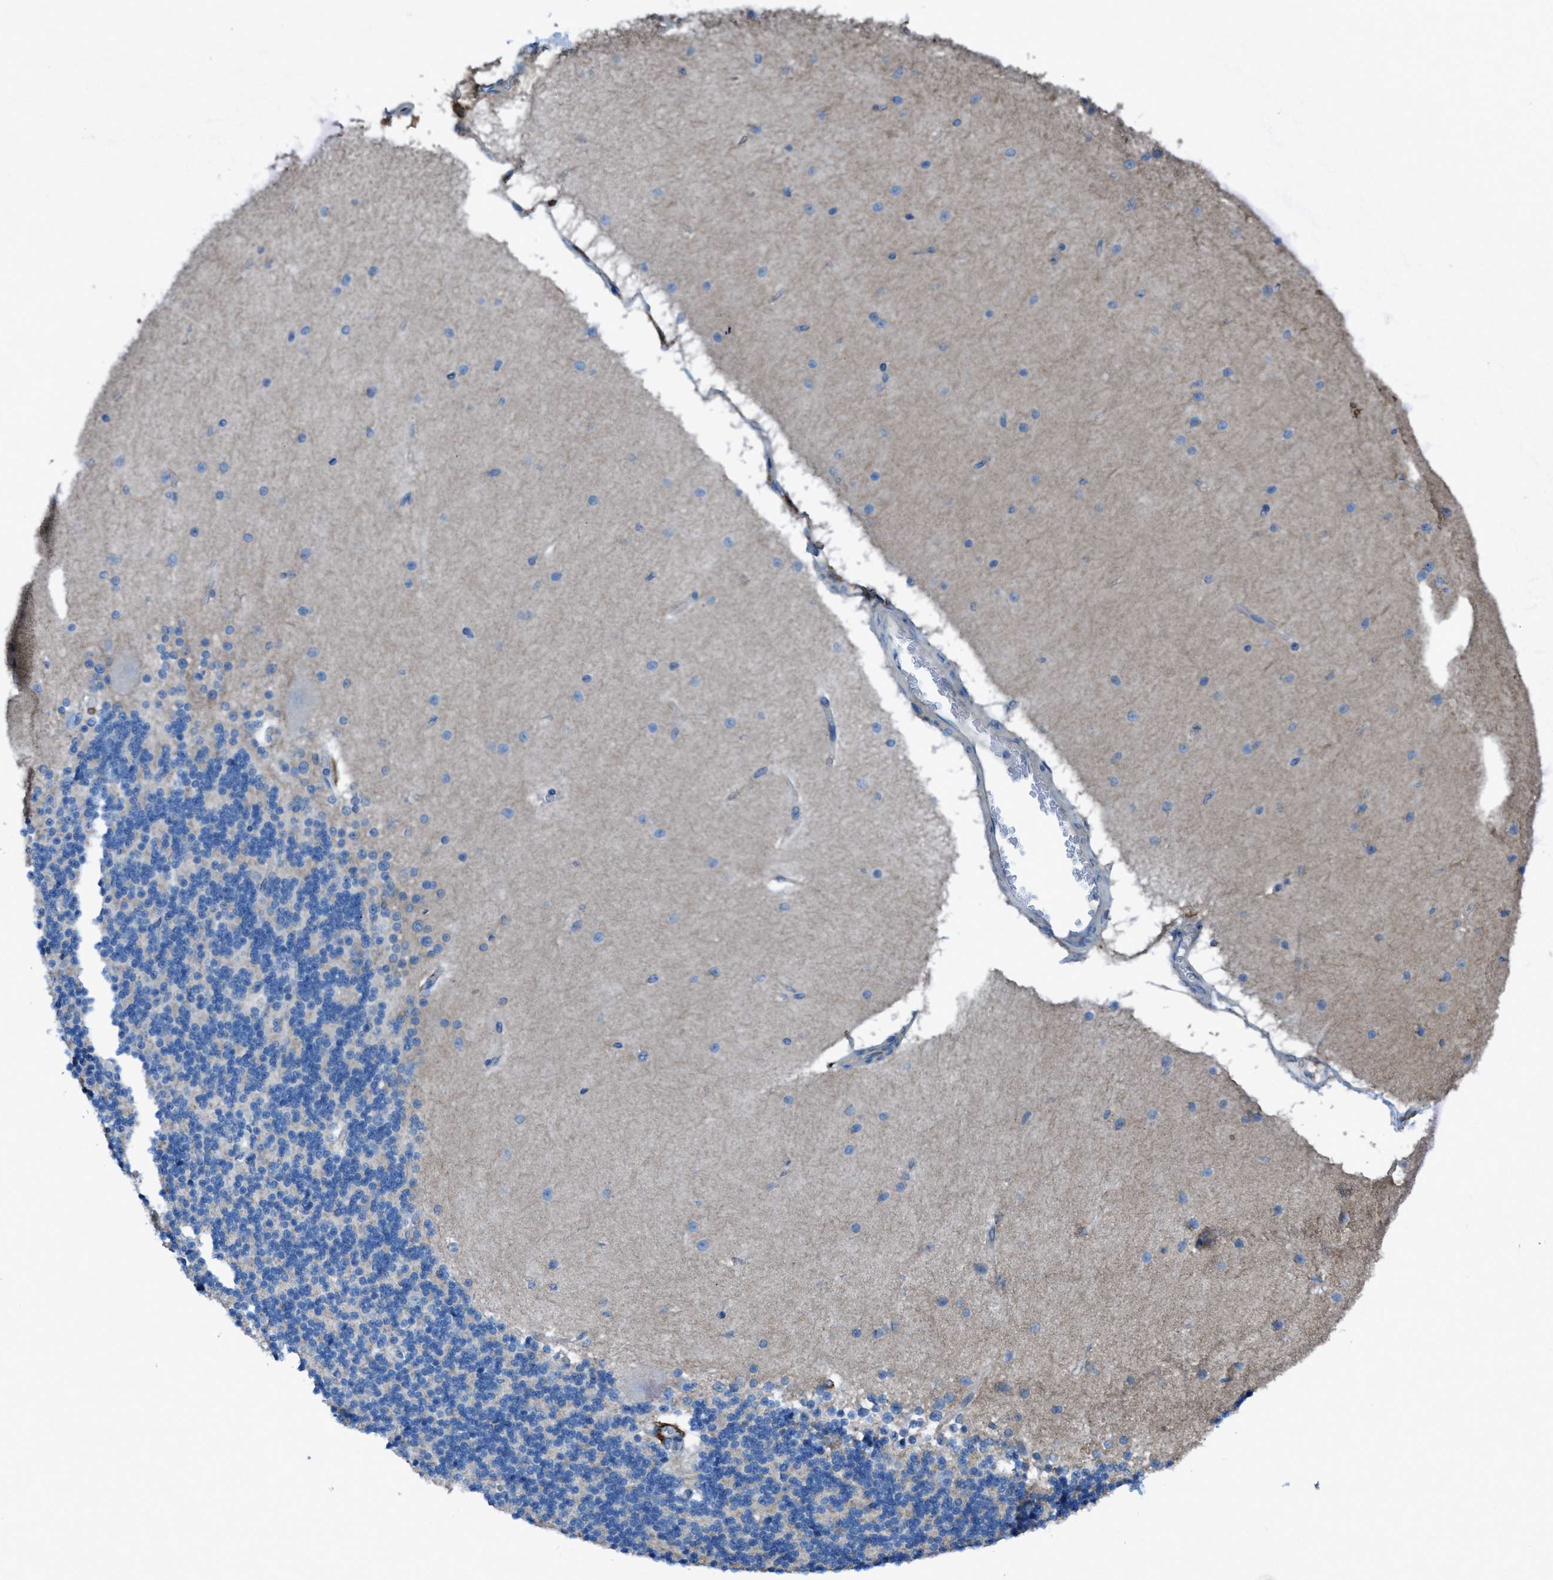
{"staining": {"intensity": "moderate", "quantity": "25%-75%", "location": "cytoplasmic/membranous"}, "tissue": "cerebellum", "cell_type": "Cells in granular layer", "image_type": "normal", "snomed": [{"axis": "morphology", "description": "Normal tissue, NOS"}, {"axis": "topography", "description": "Cerebellum"}], "caption": "IHC of benign cerebellum demonstrates medium levels of moderate cytoplasmic/membranous positivity in approximately 25%-75% of cells in granular layer. (brown staining indicates protein expression, while blue staining denotes nuclei).", "gene": "EGFR", "patient": {"sex": "female", "age": 54}}